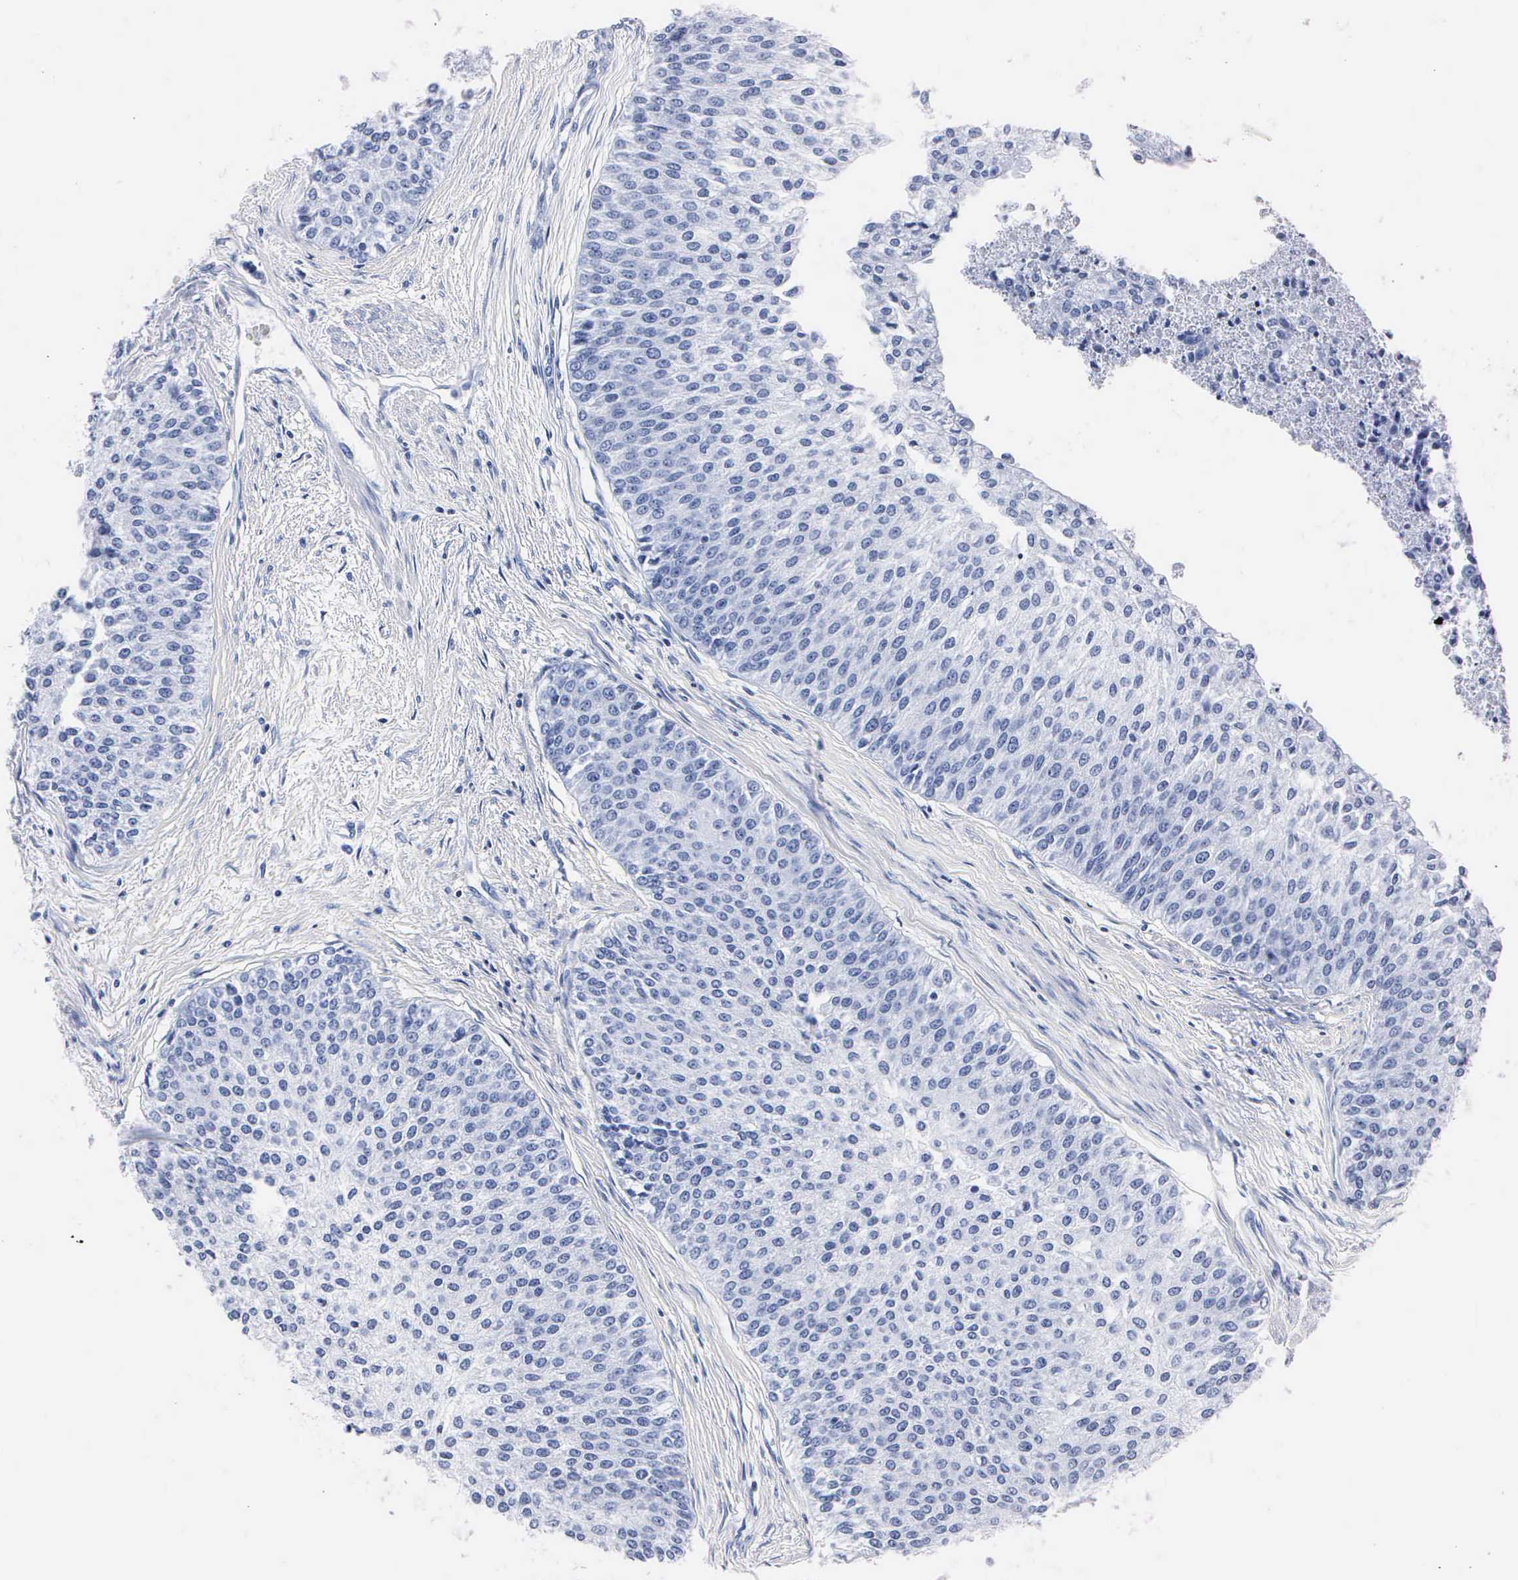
{"staining": {"intensity": "negative", "quantity": "none", "location": "none"}, "tissue": "urothelial cancer", "cell_type": "Tumor cells", "image_type": "cancer", "snomed": [{"axis": "morphology", "description": "Urothelial carcinoma, Low grade"}, {"axis": "topography", "description": "Urinary bladder"}], "caption": "DAB (3,3'-diaminobenzidine) immunohistochemical staining of human low-grade urothelial carcinoma displays no significant positivity in tumor cells.", "gene": "MB", "patient": {"sex": "female", "age": 73}}